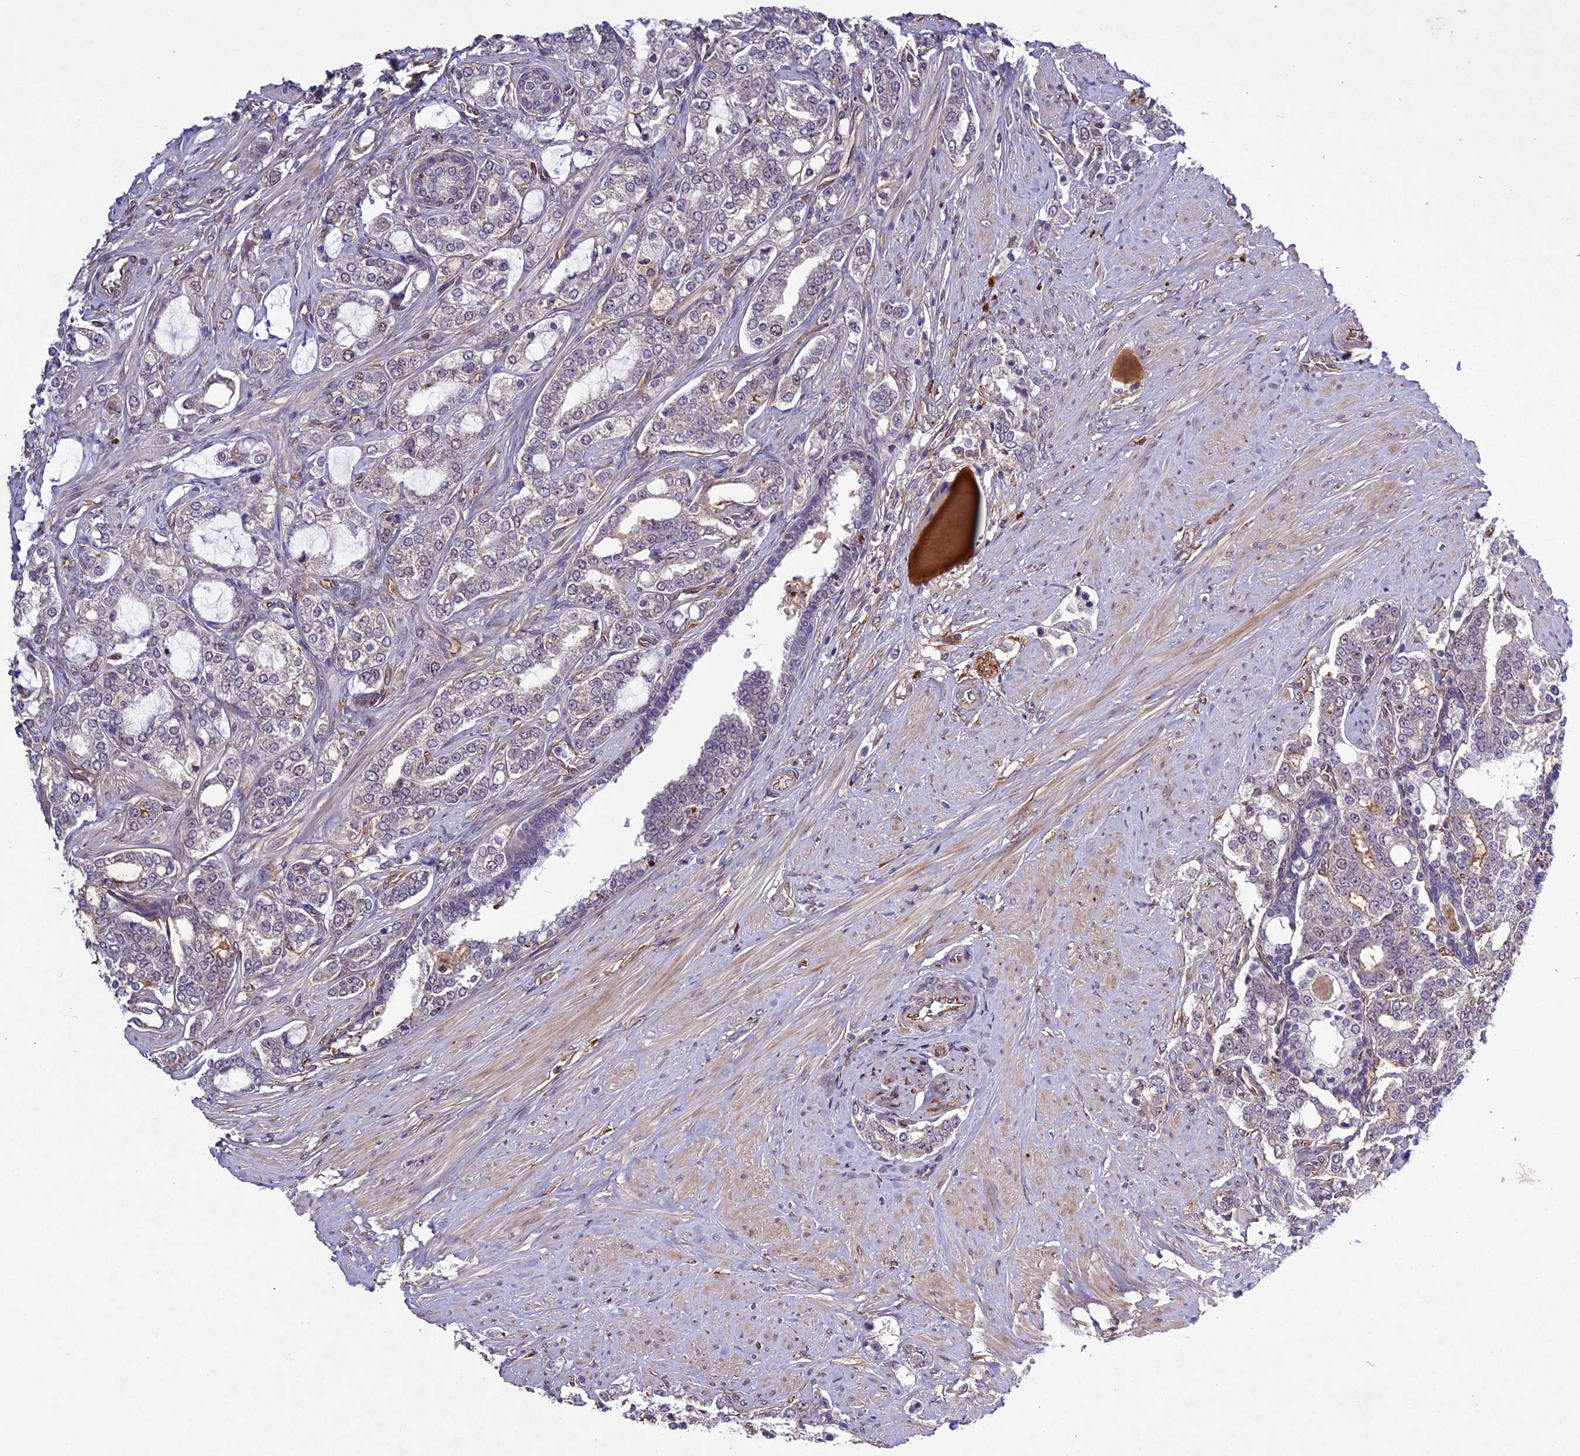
{"staining": {"intensity": "weak", "quantity": "<25%", "location": "cytoplasmic/membranous,nuclear"}, "tissue": "prostate cancer", "cell_type": "Tumor cells", "image_type": "cancer", "snomed": [{"axis": "morphology", "description": "Adenocarcinoma, High grade"}, {"axis": "topography", "description": "Prostate"}], "caption": "Human prostate adenocarcinoma (high-grade) stained for a protein using immunohistochemistry exhibits no expression in tumor cells.", "gene": "C3orf70", "patient": {"sex": "male", "age": 64}}